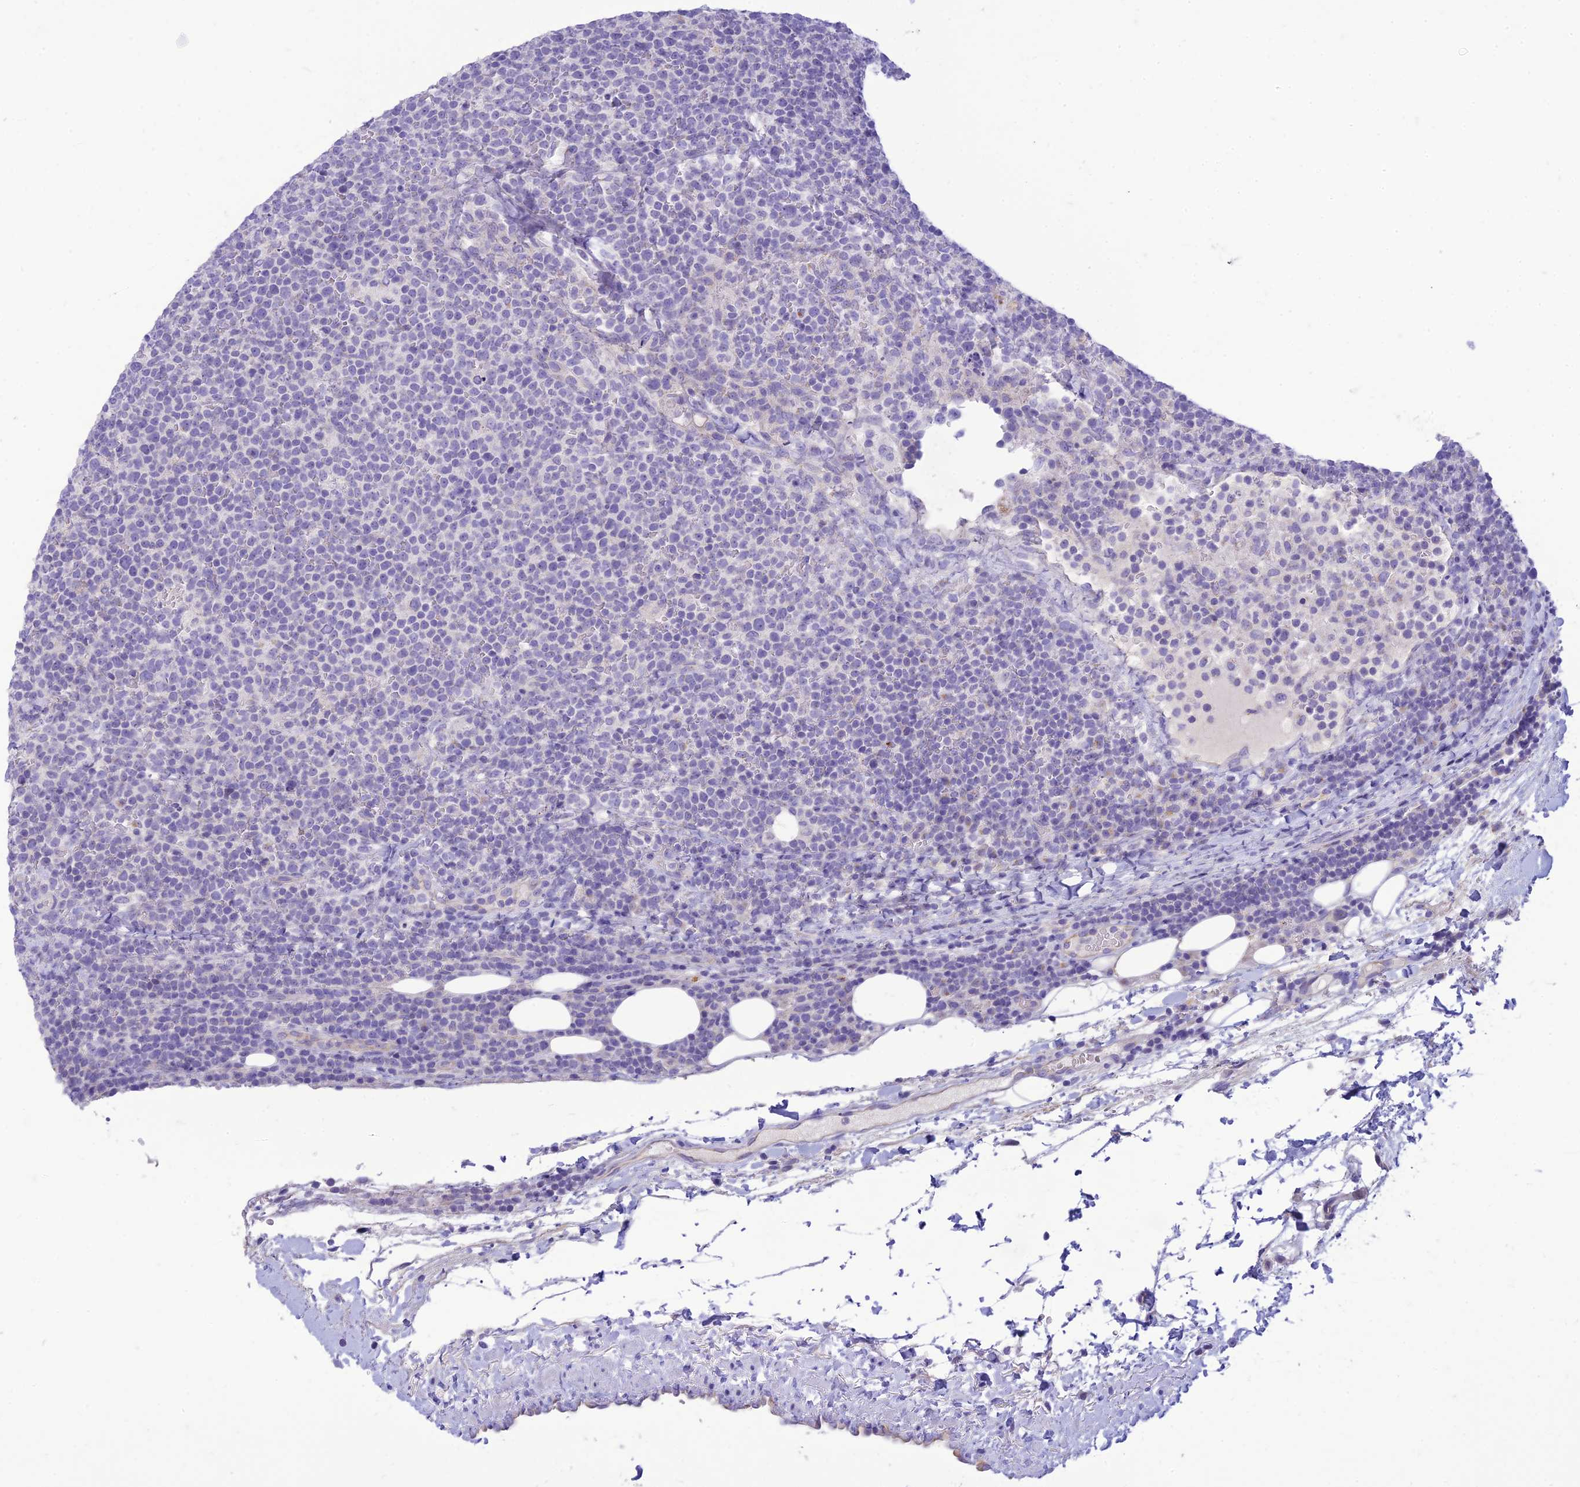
{"staining": {"intensity": "negative", "quantity": "none", "location": "none"}, "tissue": "lymphoma", "cell_type": "Tumor cells", "image_type": "cancer", "snomed": [{"axis": "morphology", "description": "Malignant lymphoma, non-Hodgkin's type, High grade"}, {"axis": "topography", "description": "Lymph node"}], "caption": "High magnification brightfield microscopy of malignant lymphoma, non-Hodgkin's type (high-grade) stained with DAB (brown) and counterstained with hematoxylin (blue): tumor cells show no significant positivity.", "gene": "DHDH", "patient": {"sex": "male", "age": 61}}